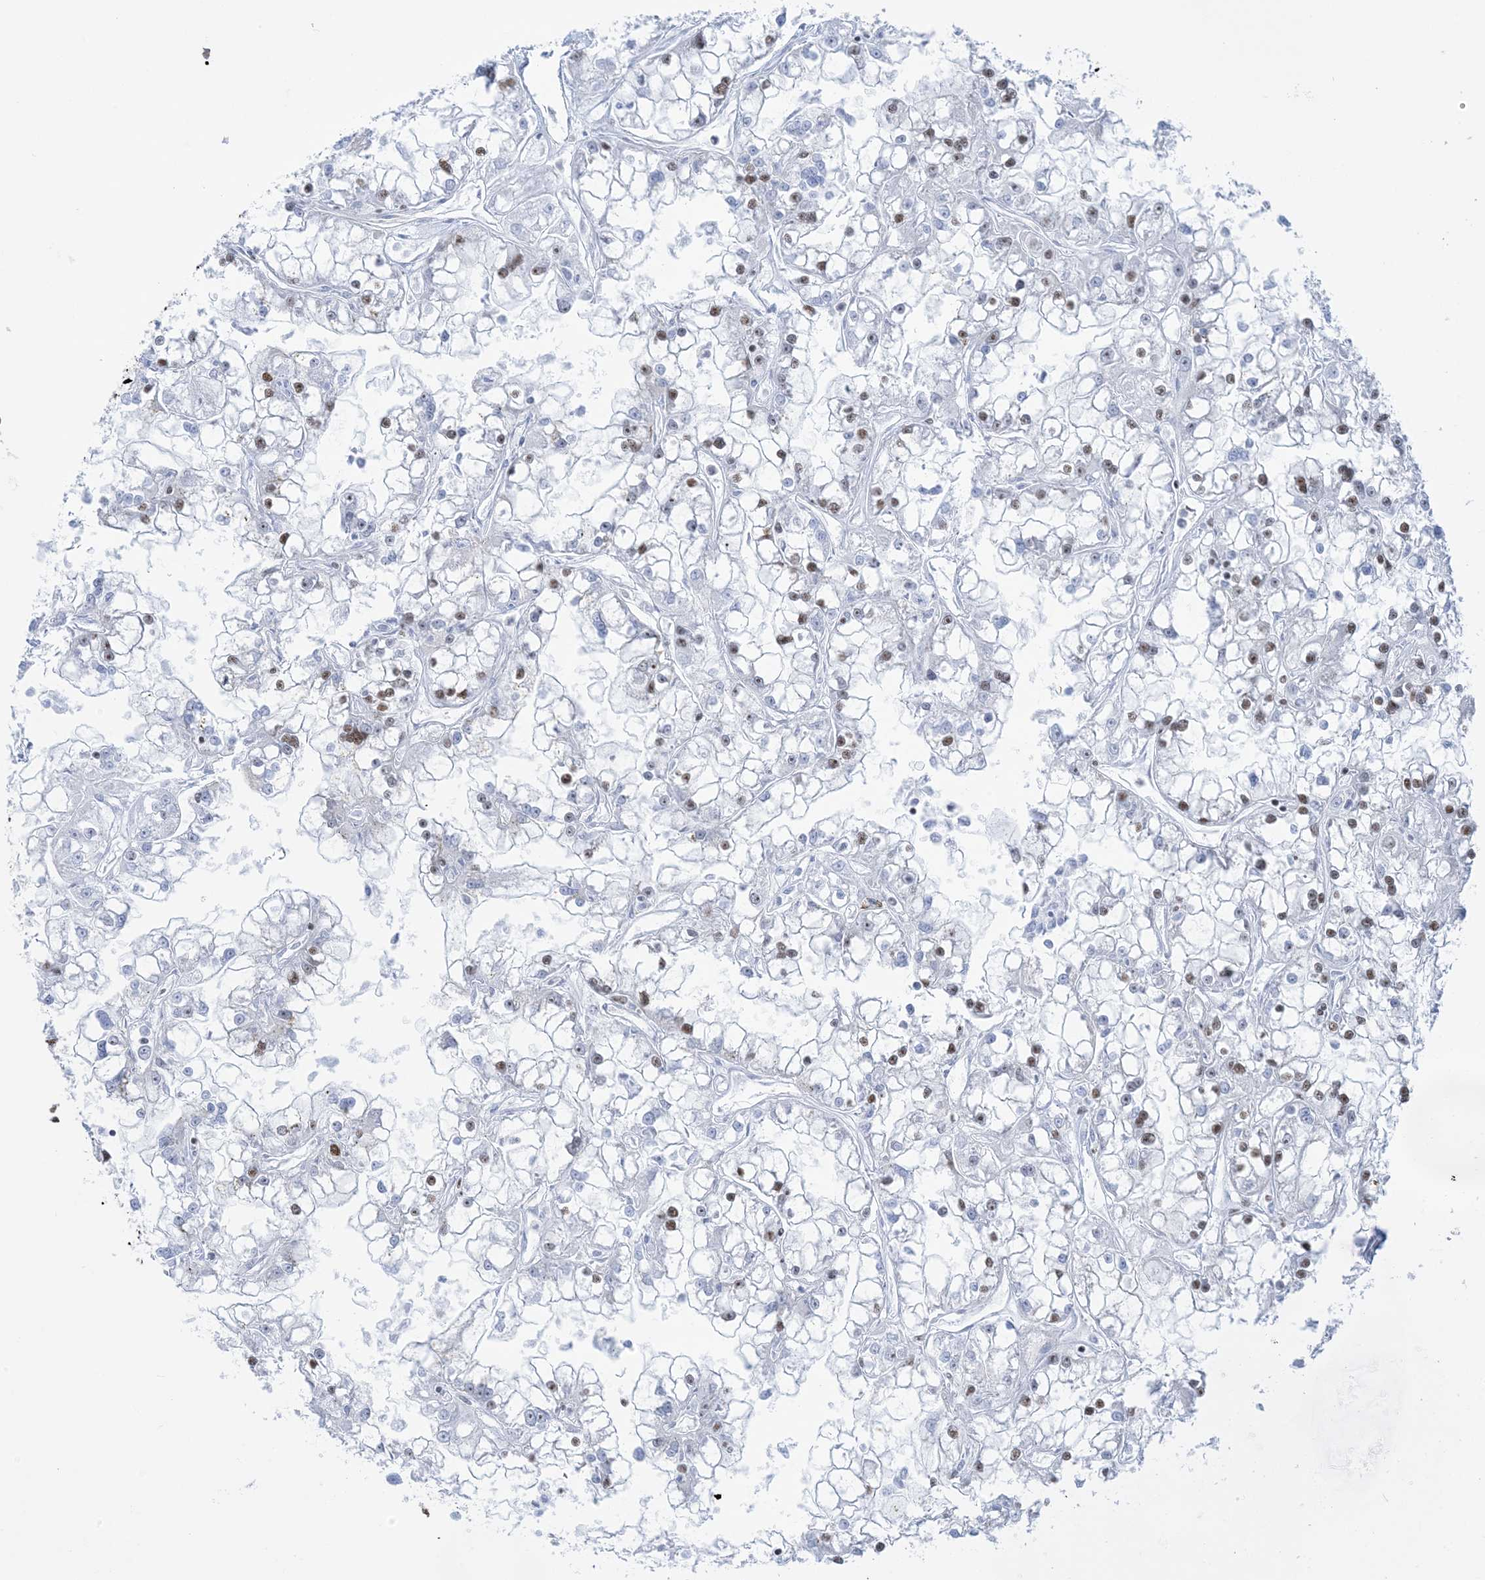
{"staining": {"intensity": "moderate", "quantity": "25%-75%", "location": "nuclear"}, "tissue": "renal cancer", "cell_type": "Tumor cells", "image_type": "cancer", "snomed": [{"axis": "morphology", "description": "Adenocarcinoma, NOS"}, {"axis": "topography", "description": "Kidney"}], "caption": "Immunohistochemical staining of adenocarcinoma (renal) shows medium levels of moderate nuclear staining in about 25%-75% of tumor cells. Using DAB (brown) and hematoxylin (blue) stains, captured at high magnification using brightfield microscopy.", "gene": "ZNF792", "patient": {"sex": "female", "age": 52}}